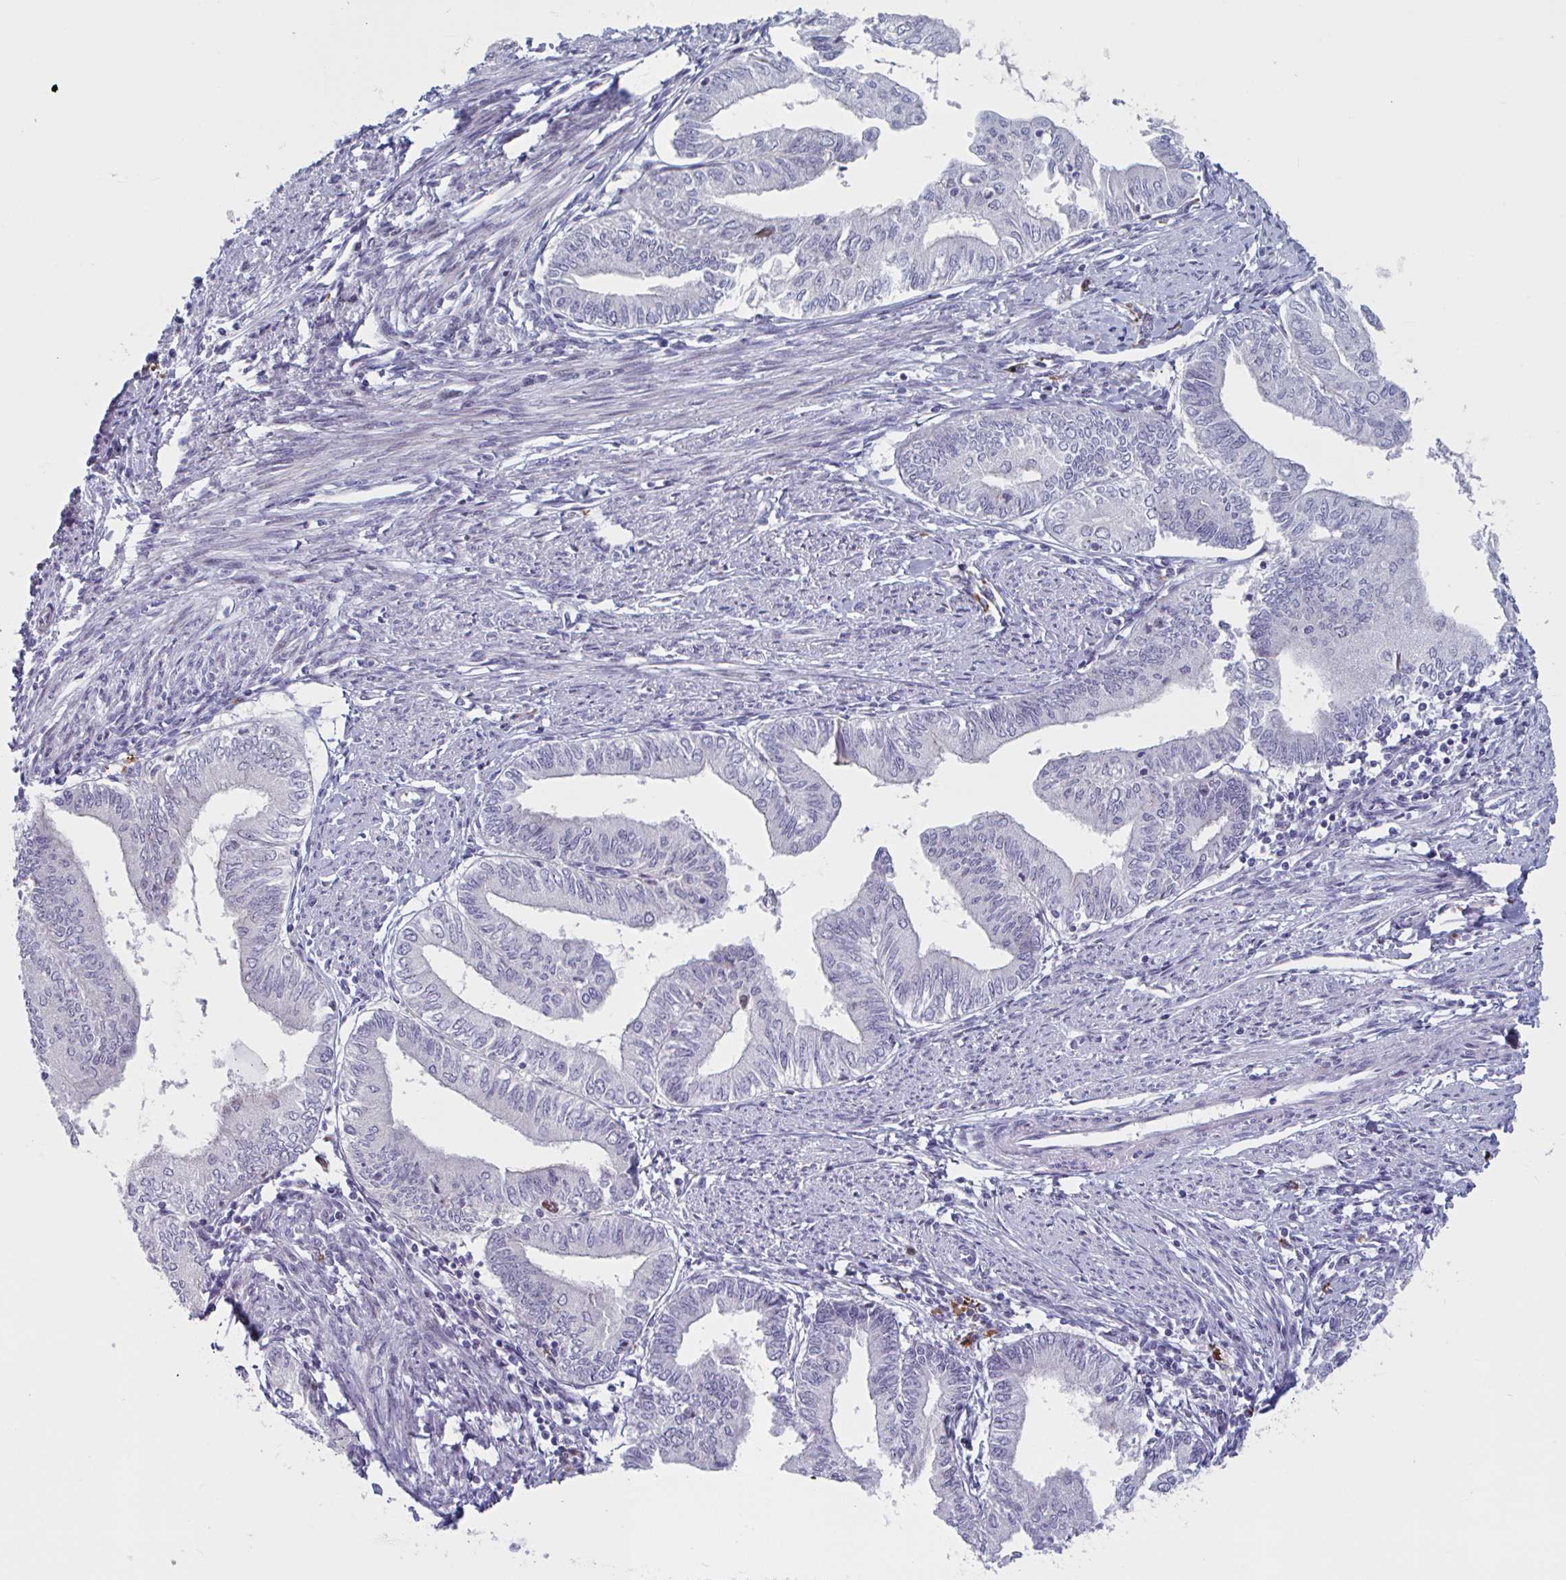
{"staining": {"intensity": "negative", "quantity": "none", "location": "none"}, "tissue": "endometrial cancer", "cell_type": "Tumor cells", "image_type": "cancer", "snomed": [{"axis": "morphology", "description": "Adenocarcinoma, NOS"}, {"axis": "topography", "description": "Endometrium"}], "caption": "A high-resolution photomicrograph shows immunohistochemistry staining of adenocarcinoma (endometrial), which displays no significant positivity in tumor cells.", "gene": "DUXA", "patient": {"sex": "female", "age": 66}}